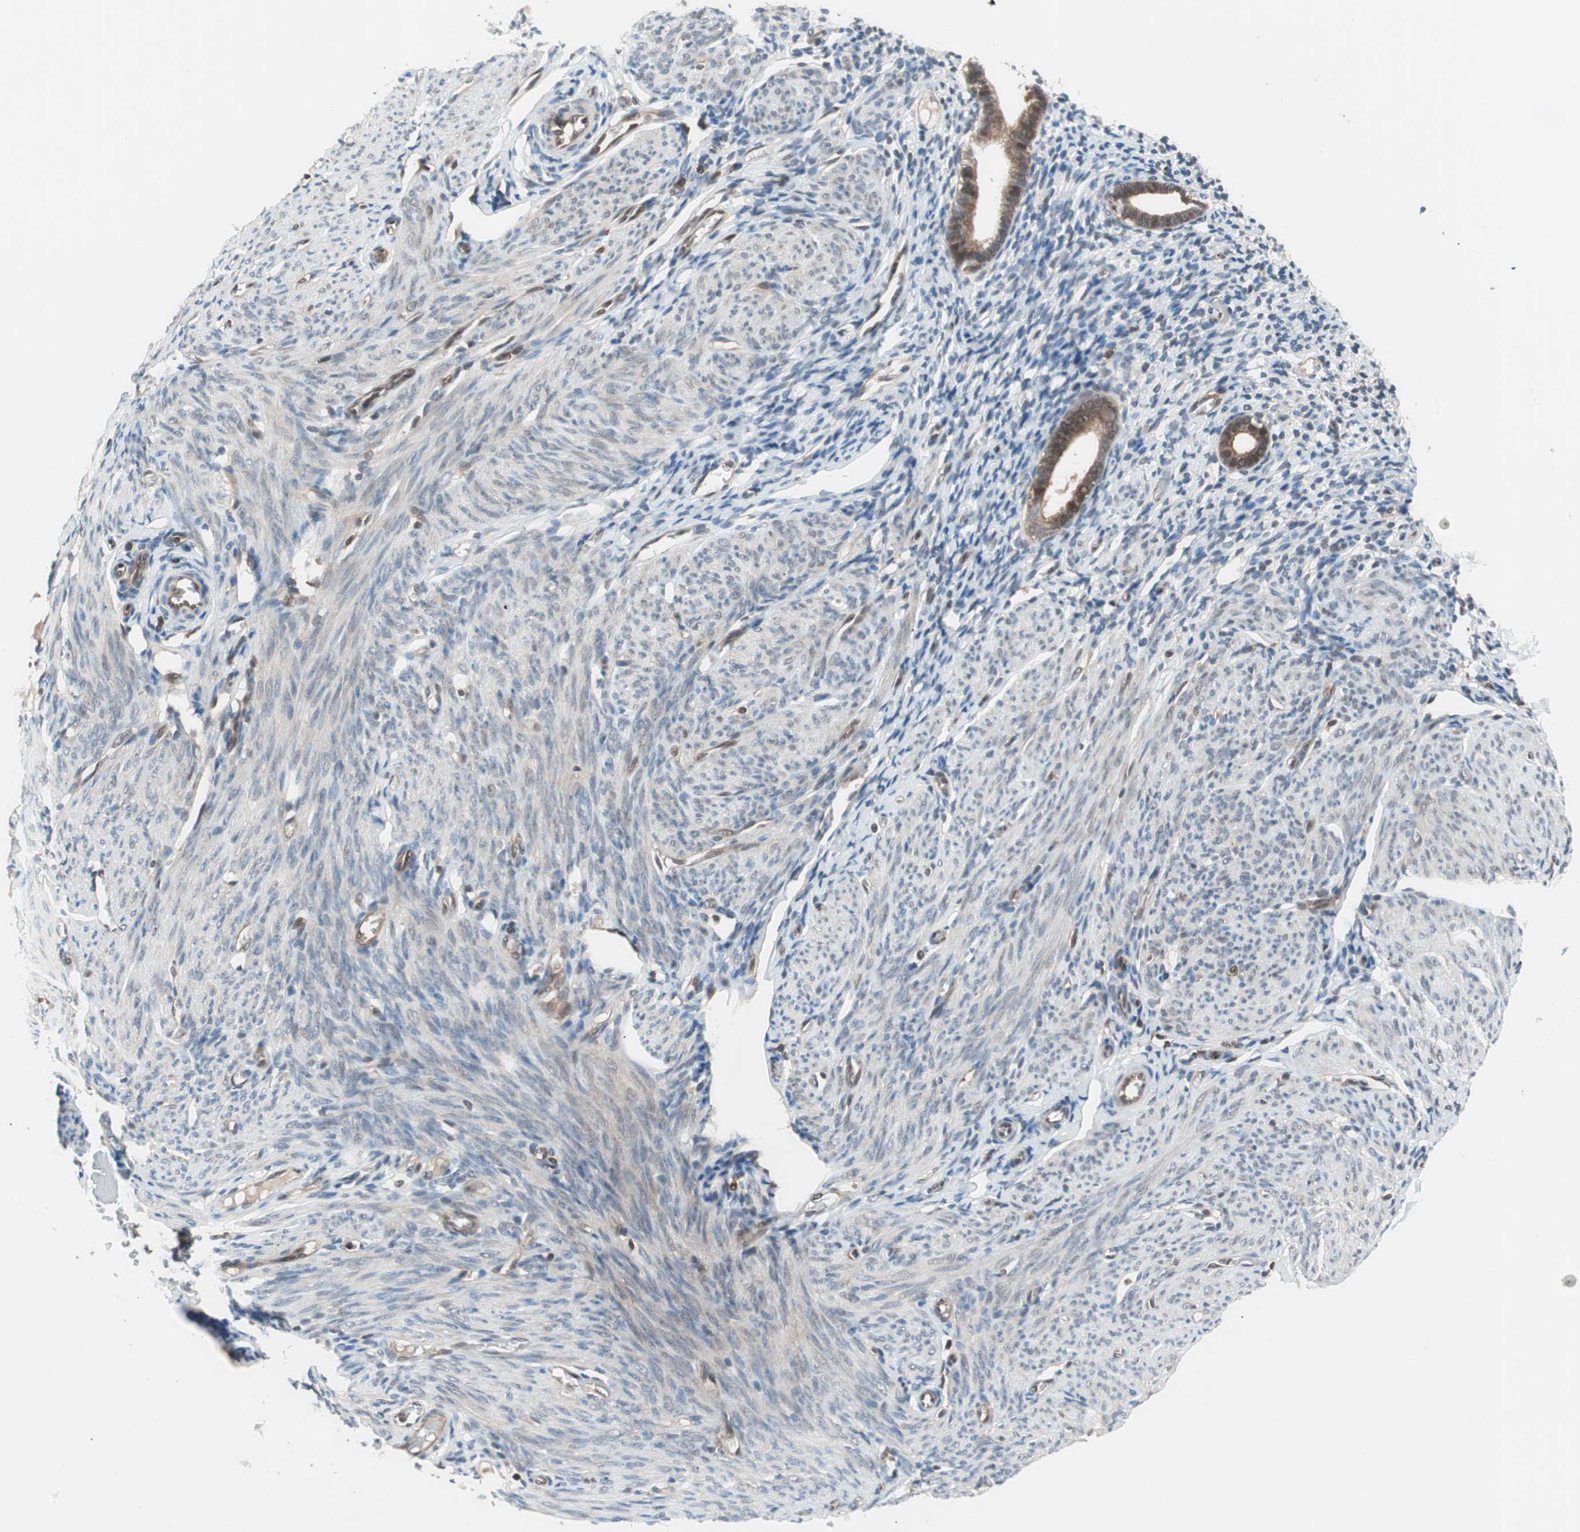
{"staining": {"intensity": "negative", "quantity": "none", "location": "none"}, "tissue": "endometrium", "cell_type": "Cells in endometrial stroma", "image_type": "normal", "snomed": [{"axis": "morphology", "description": "Normal tissue, NOS"}, {"axis": "topography", "description": "Endometrium"}], "caption": "IHC photomicrograph of benign endometrium: human endometrium stained with DAB (3,3'-diaminobenzidine) exhibits no significant protein staining in cells in endometrial stroma. (IHC, brightfield microscopy, high magnification).", "gene": "GALT", "patient": {"sex": "female", "age": 61}}